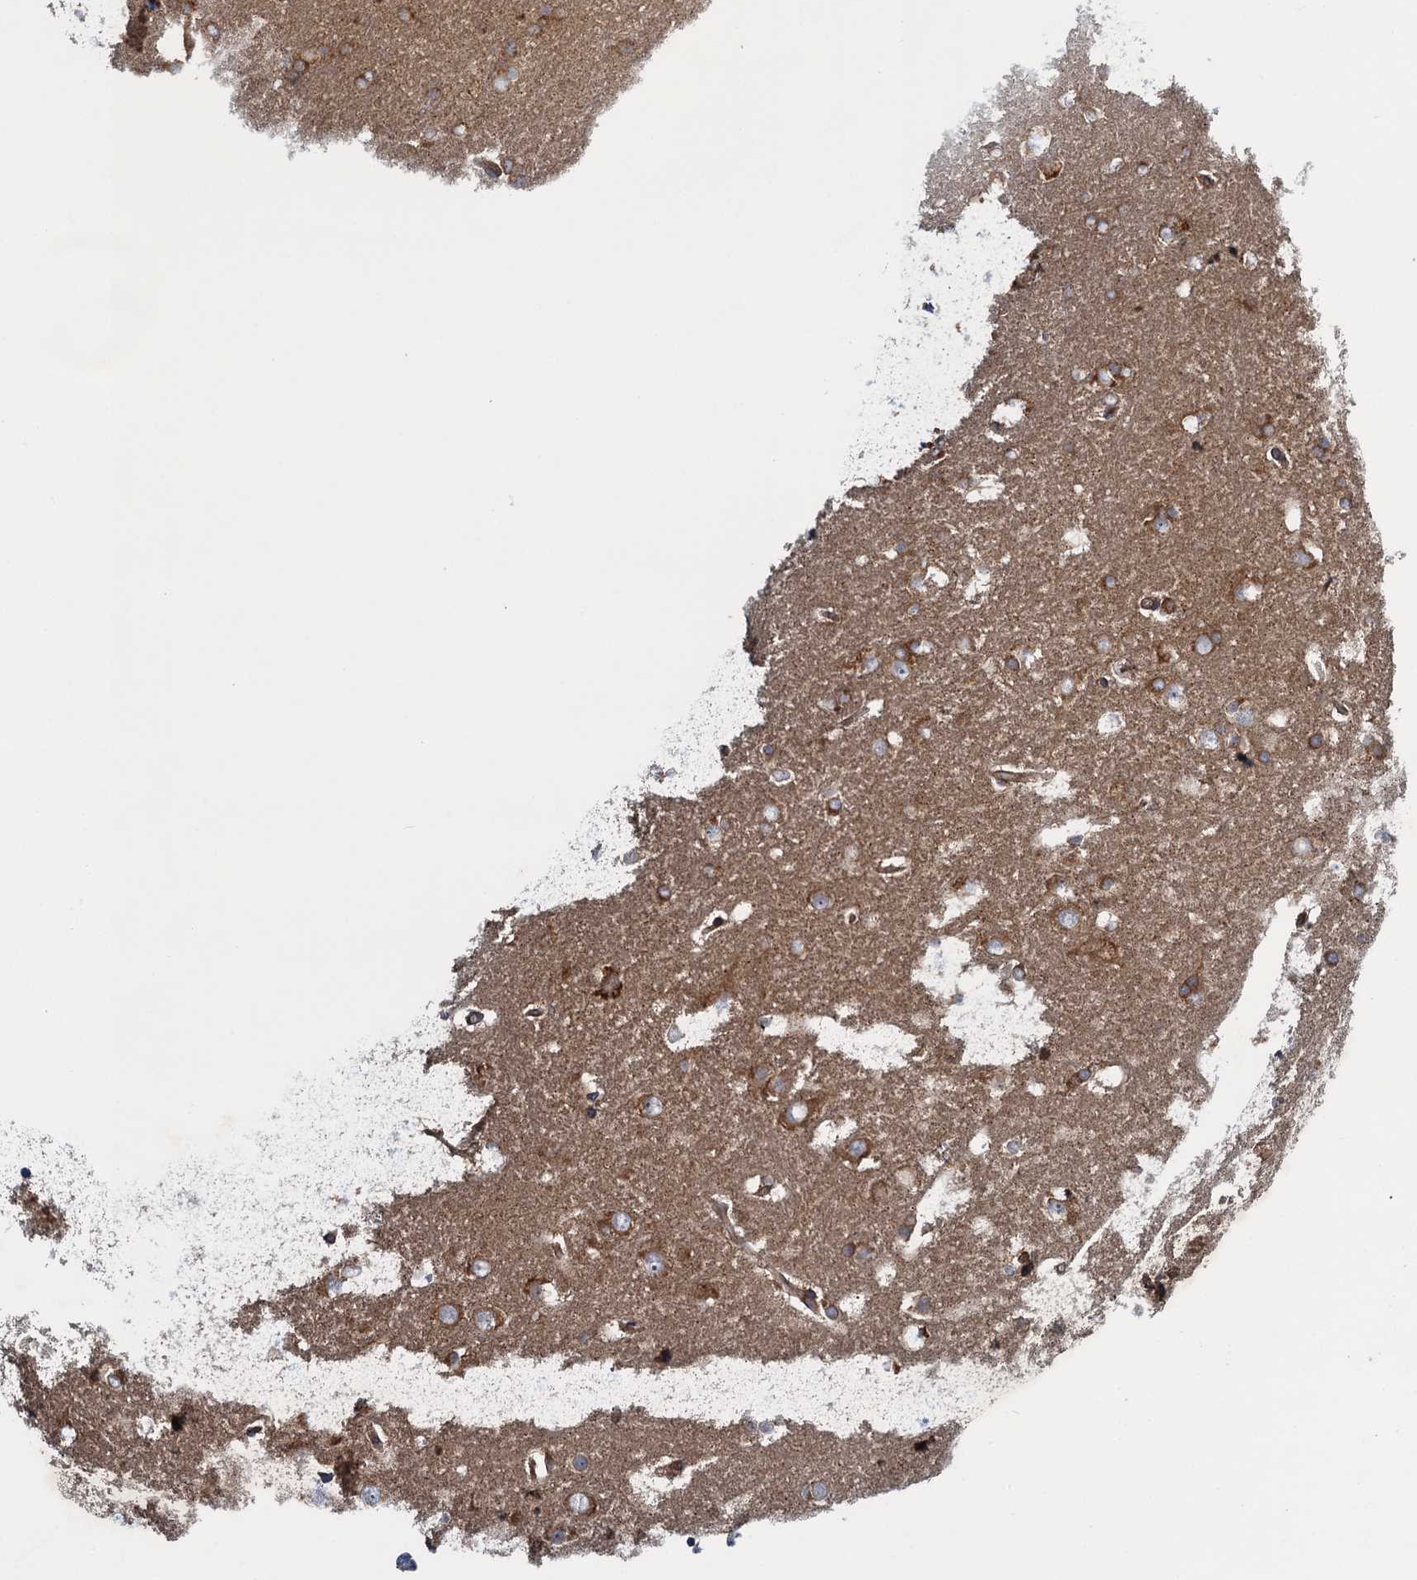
{"staining": {"intensity": "moderate", "quantity": ">75%", "location": "cytoplasmic/membranous"}, "tissue": "glioma", "cell_type": "Tumor cells", "image_type": "cancer", "snomed": [{"axis": "morphology", "description": "Glioma, malignant, Low grade"}, {"axis": "topography", "description": "Brain"}], "caption": "IHC (DAB (3,3'-diaminobenzidine)) staining of malignant glioma (low-grade) reveals moderate cytoplasmic/membranous protein positivity in about >75% of tumor cells.", "gene": "MDM1", "patient": {"sex": "female", "age": 32}}